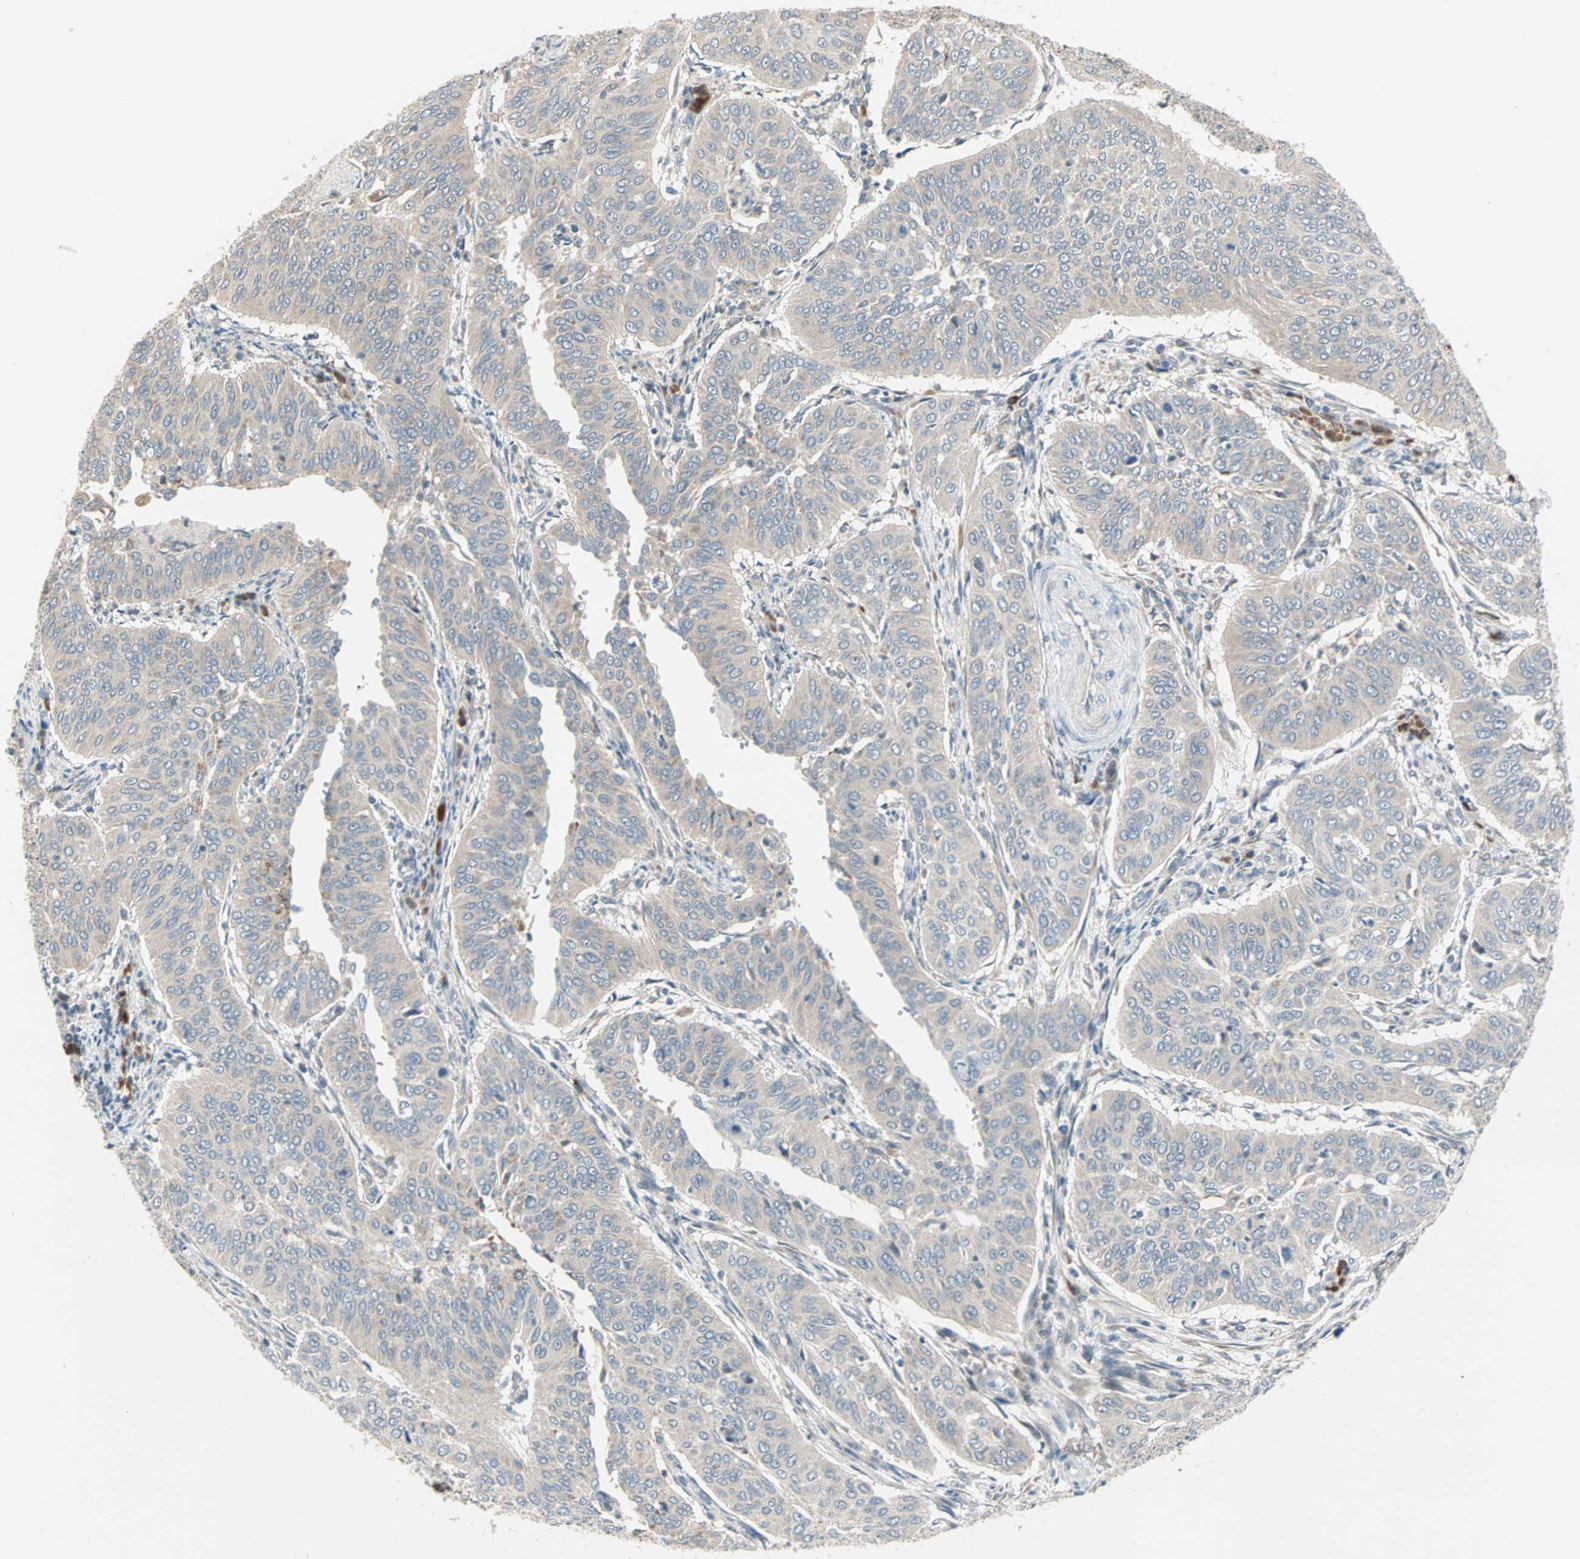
{"staining": {"intensity": "weak", "quantity": "25%-75%", "location": "cytoplasmic/membranous"}, "tissue": "cervical cancer", "cell_type": "Tumor cells", "image_type": "cancer", "snomed": [{"axis": "morphology", "description": "Normal tissue, NOS"}, {"axis": "morphology", "description": "Squamous cell carcinoma, NOS"}, {"axis": "topography", "description": "Cervix"}], "caption": "An image of human cervical cancer stained for a protein displays weak cytoplasmic/membranous brown staining in tumor cells. The staining is performed using DAB brown chromogen to label protein expression. The nuclei are counter-stained blue using hematoxylin.", "gene": "SAR1A", "patient": {"sex": "female", "age": 39}}